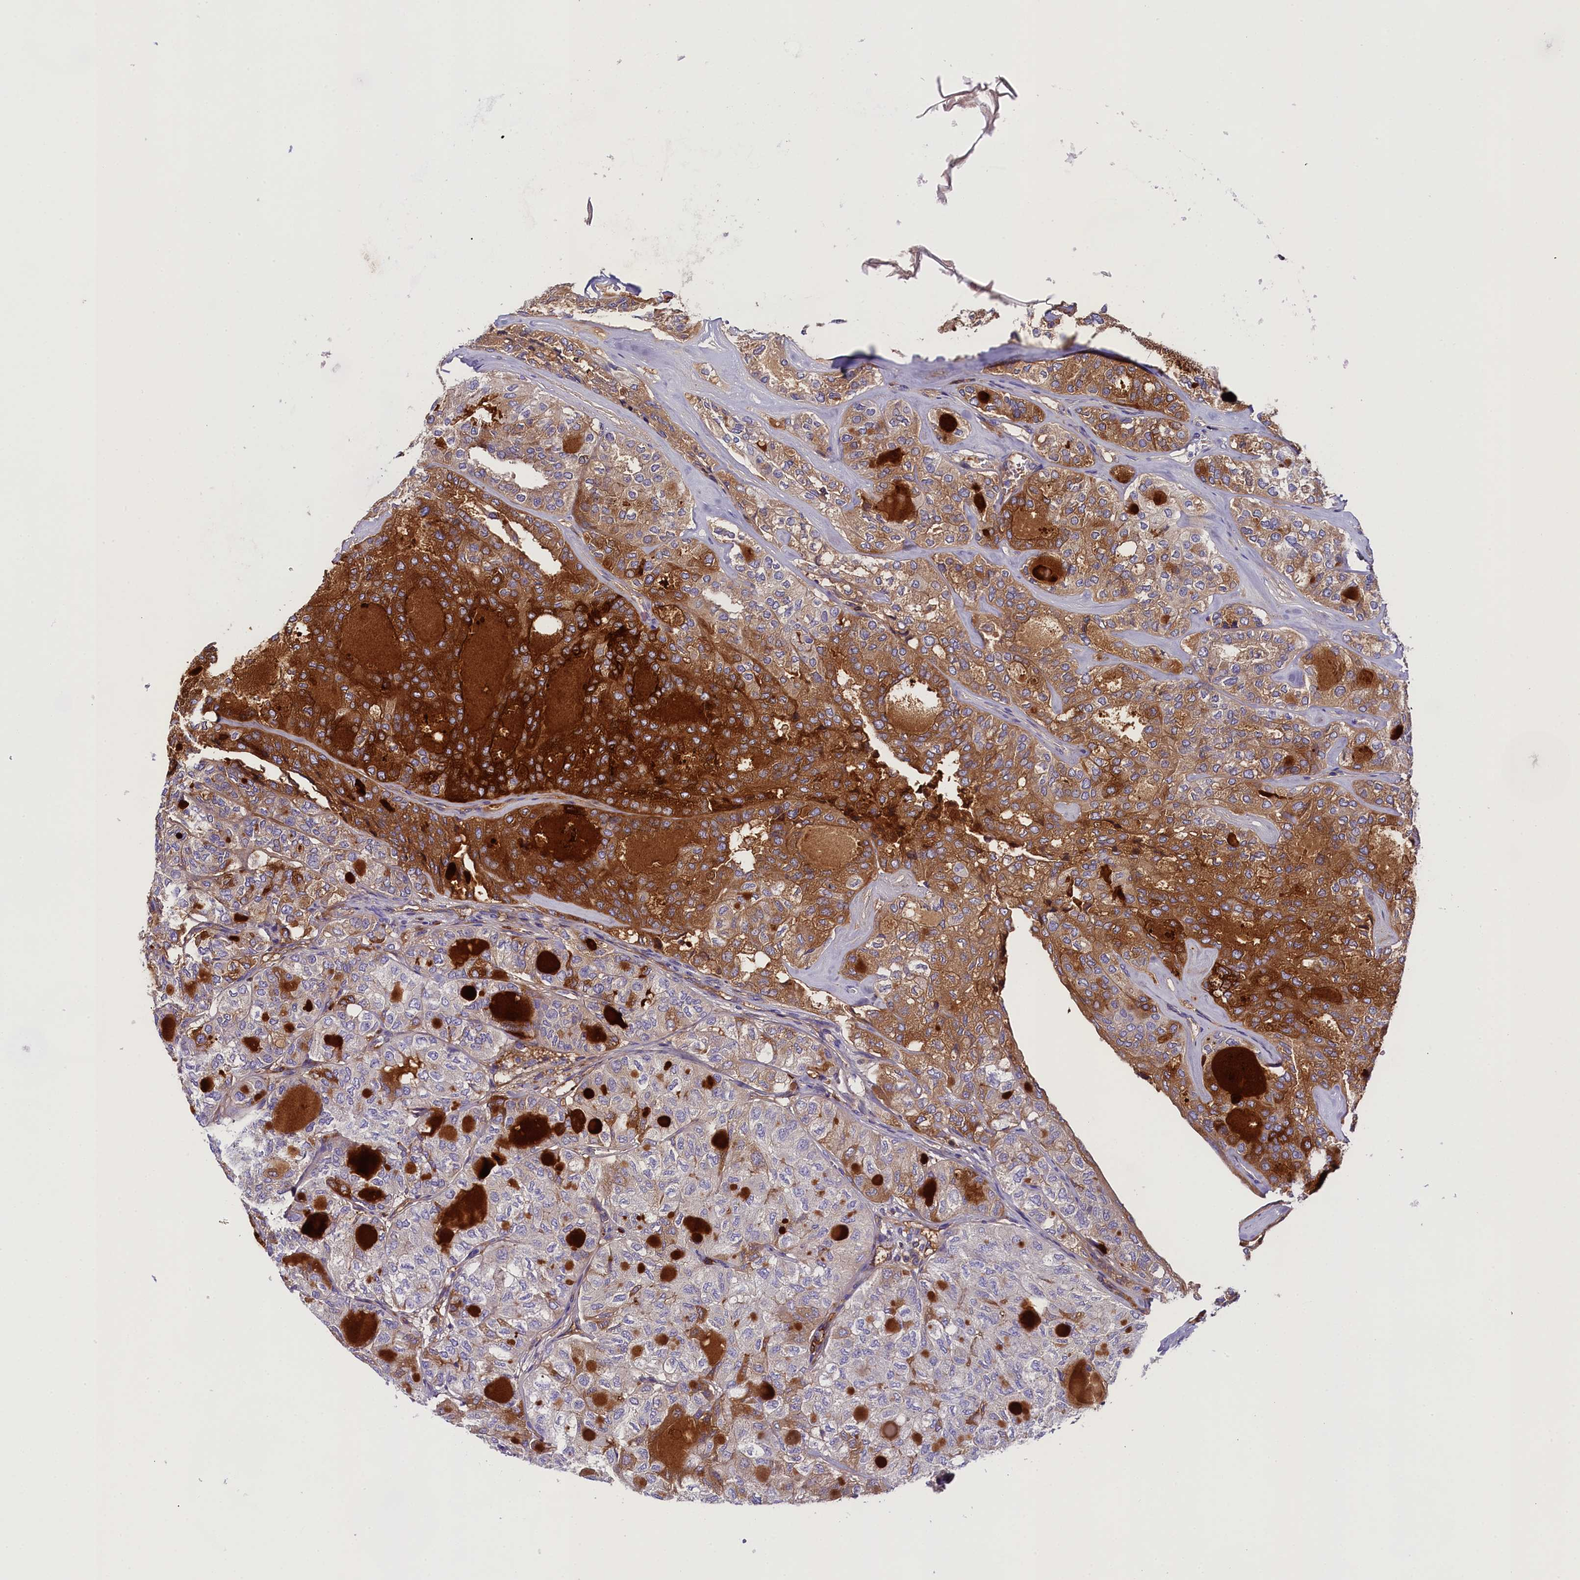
{"staining": {"intensity": "strong", "quantity": "25%-75%", "location": "cytoplasmic/membranous"}, "tissue": "thyroid cancer", "cell_type": "Tumor cells", "image_type": "cancer", "snomed": [{"axis": "morphology", "description": "Follicular adenoma carcinoma, NOS"}, {"axis": "topography", "description": "Thyroid gland"}], "caption": "This is an image of IHC staining of thyroid cancer (follicular adenoma carcinoma), which shows strong expression in the cytoplasmic/membranous of tumor cells.", "gene": "SOD3", "patient": {"sex": "male", "age": 75}}